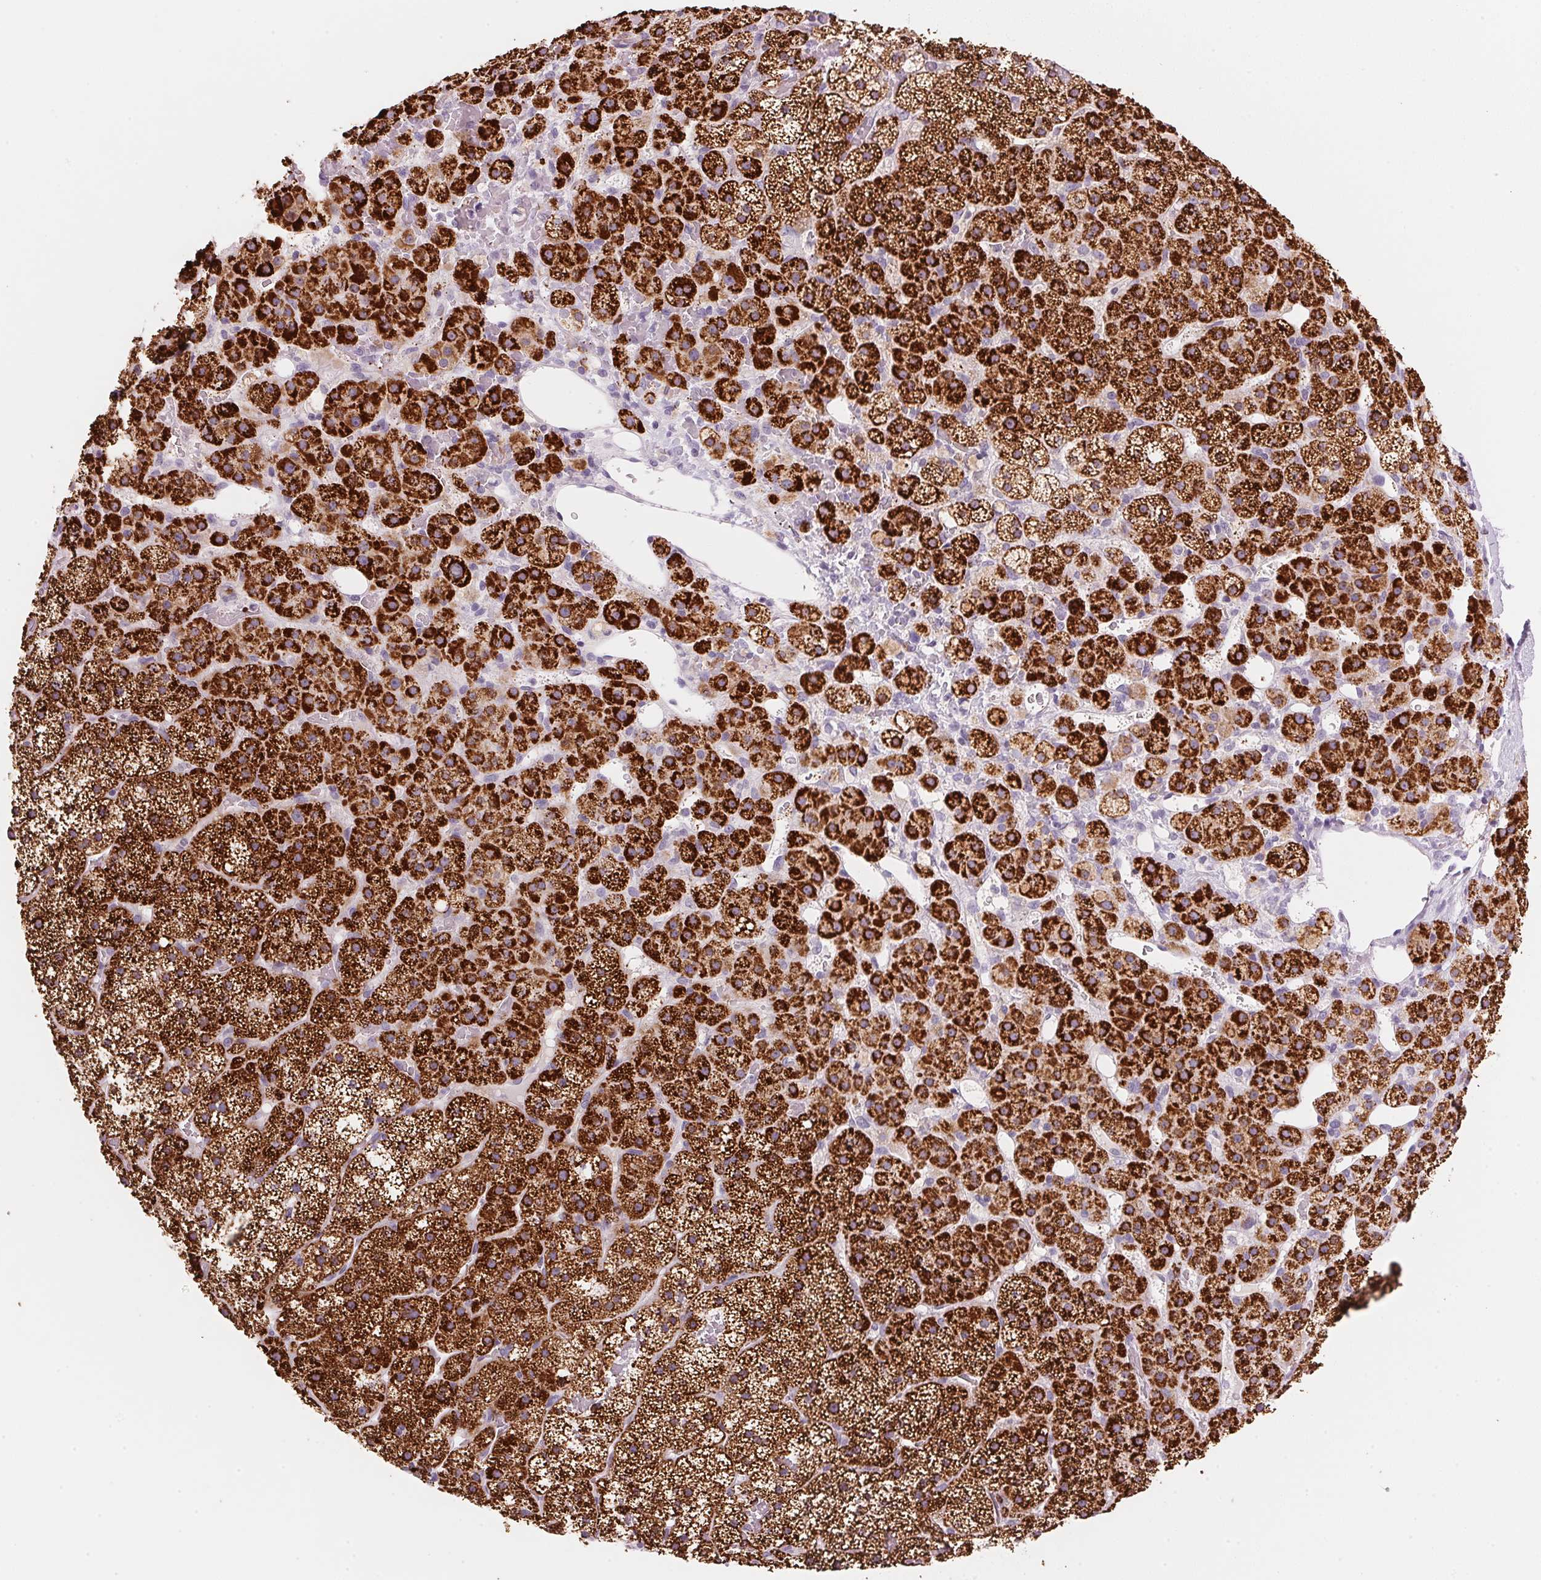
{"staining": {"intensity": "strong", "quantity": ">75%", "location": "cytoplasmic/membranous"}, "tissue": "adrenal gland", "cell_type": "Glandular cells", "image_type": "normal", "snomed": [{"axis": "morphology", "description": "Normal tissue, NOS"}, {"axis": "topography", "description": "Adrenal gland"}], "caption": "IHC of benign adrenal gland demonstrates high levels of strong cytoplasmic/membranous positivity in about >75% of glandular cells.", "gene": "CYP11B1", "patient": {"sex": "male", "age": 53}}